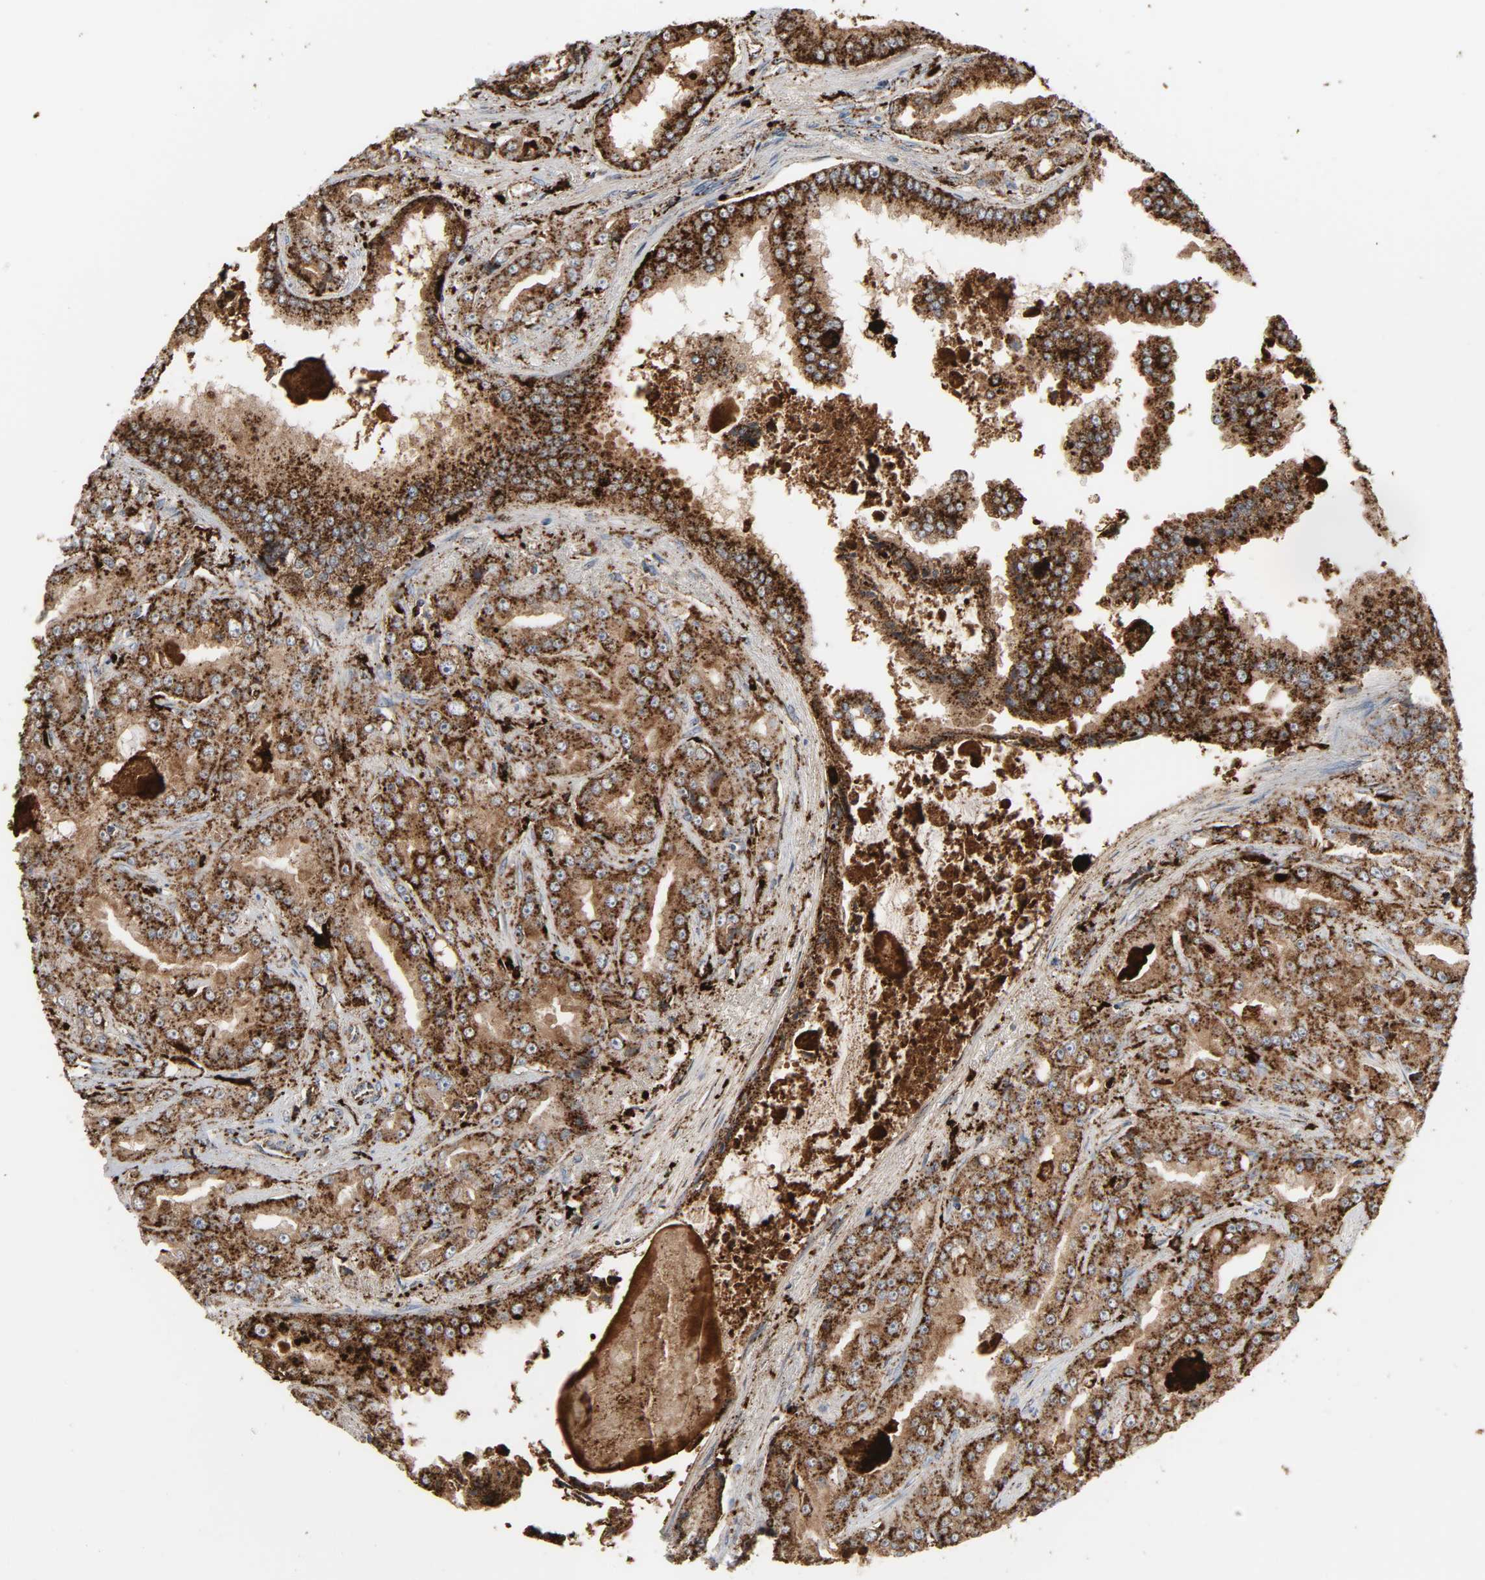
{"staining": {"intensity": "strong", "quantity": ">75%", "location": "cytoplasmic/membranous"}, "tissue": "prostate cancer", "cell_type": "Tumor cells", "image_type": "cancer", "snomed": [{"axis": "morphology", "description": "Adenocarcinoma, High grade"}, {"axis": "topography", "description": "Prostate"}], "caption": "High-magnification brightfield microscopy of adenocarcinoma (high-grade) (prostate) stained with DAB (brown) and counterstained with hematoxylin (blue). tumor cells exhibit strong cytoplasmic/membranous expression is identified in approximately>75% of cells.", "gene": "PSAP", "patient": {"sex": "male", "age": 73}}